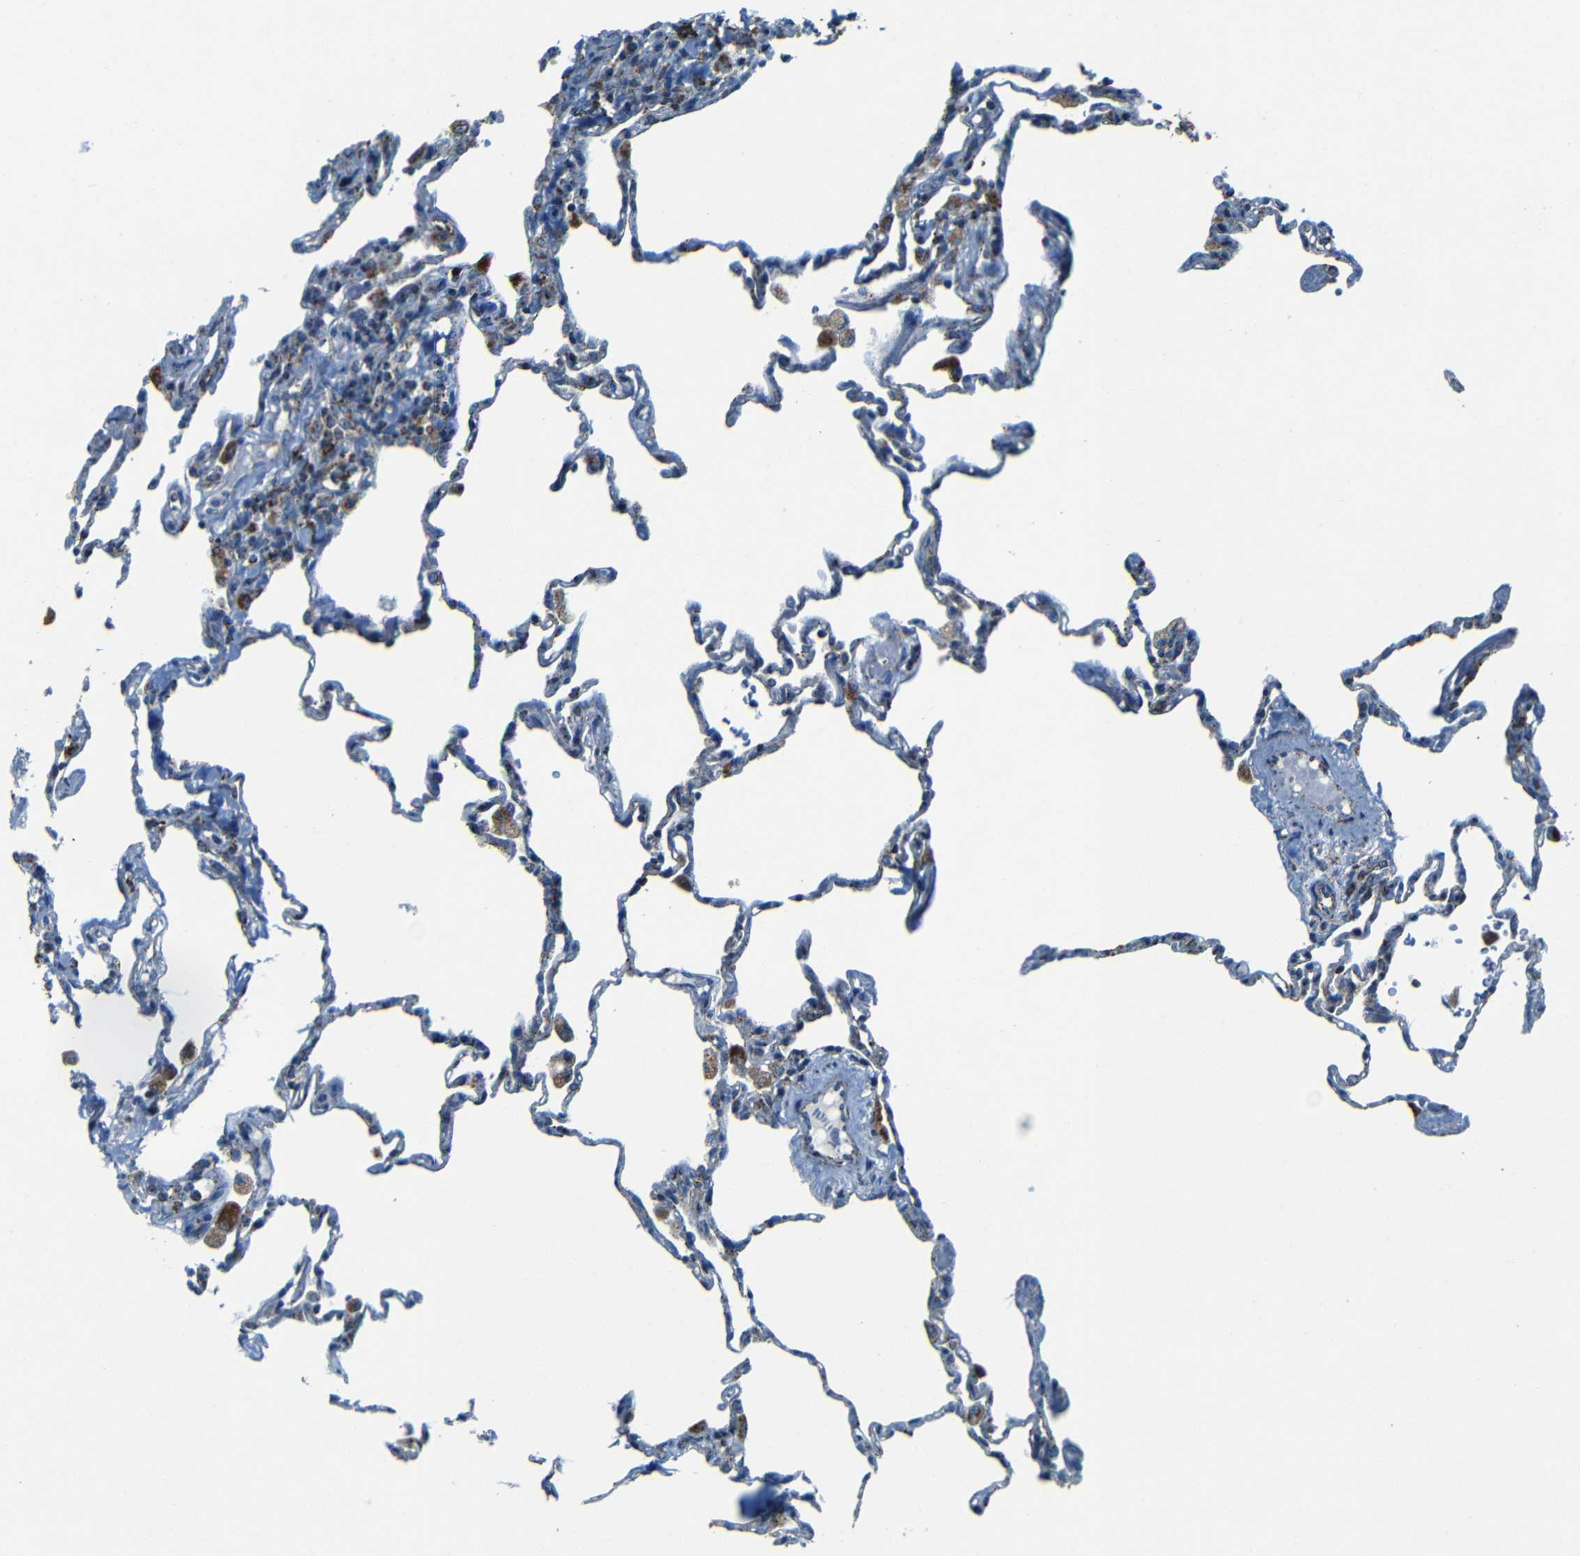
{"staining": {"intensity": "moderate", "quantity": "<25%", "location": "cytoplasmic/membranous"}, "tissue": "lung", "cell_type": "Alveolar cells", "image_type": "normal", "snomed": [{"axis": "morphology", "description": "Normal tissue, NOS"}, {"axis": "topography", "description": "Lung"}], "caption": "The image shows immunohistochemical staining of normal lung. There is moderate cytoplasmic/membranous expression is present in approximately <25% of alveolar cells.", "gene": "WSCD2", "patient": {"sex": "male", "age": 59}}